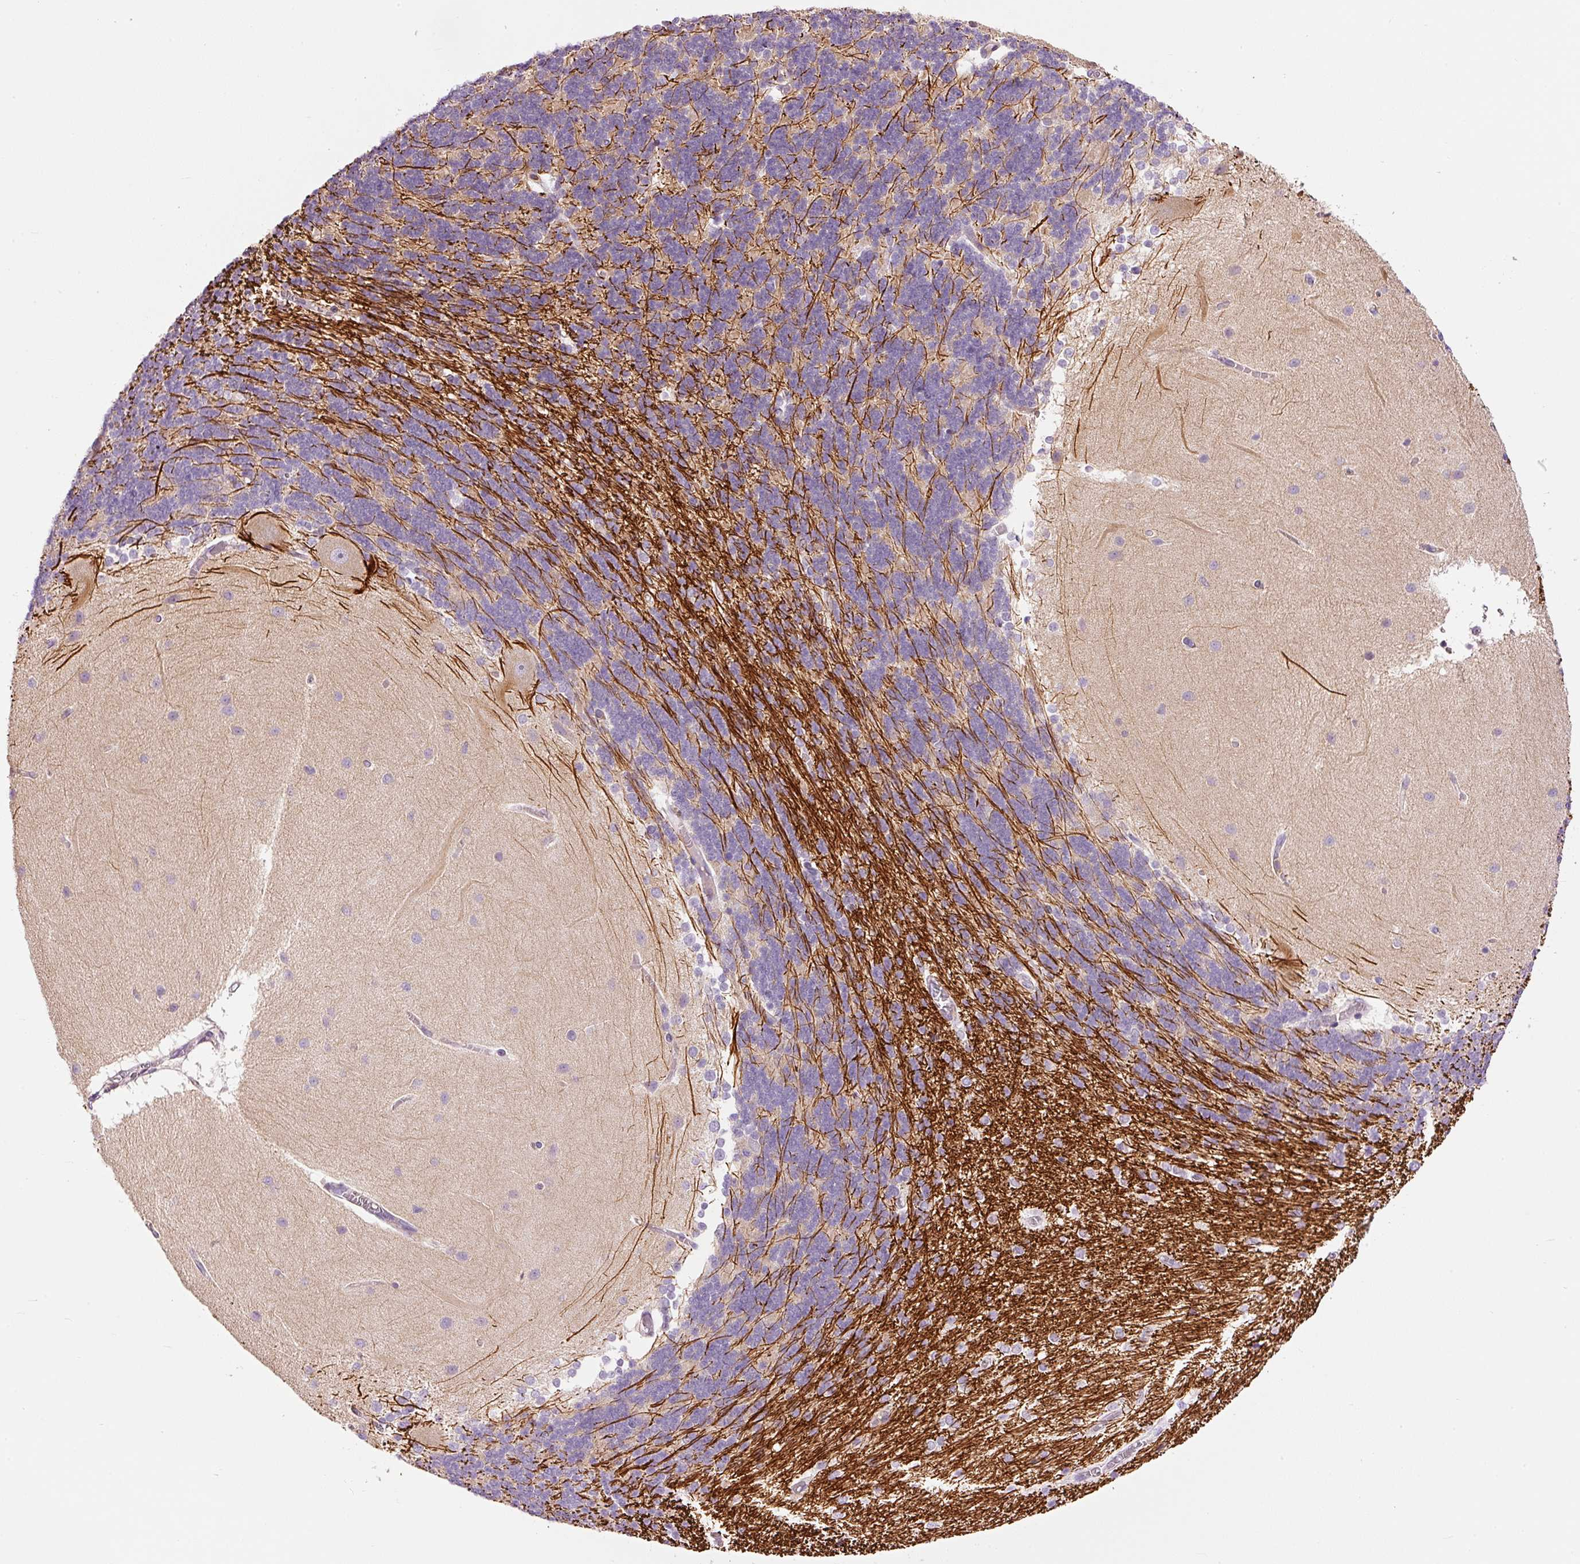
{"staining": {"intensity": "negative", "quantity": "none", "location": "none"}, "tissue": "cerebellum", "cell_type": "Cells in granular layer", "image_type": "normal", "snomed": [{"axis": "morphology", "description": "Normal tissue, NOS"}, {"axis": "topography", "description": "Cerebellum"}], "caption": "The IHC histopathology image has no significant positivity in cells in granular layer of cerebellum.", "gene": "DOK6", "patient": {"sex": "female", "age": 54}}